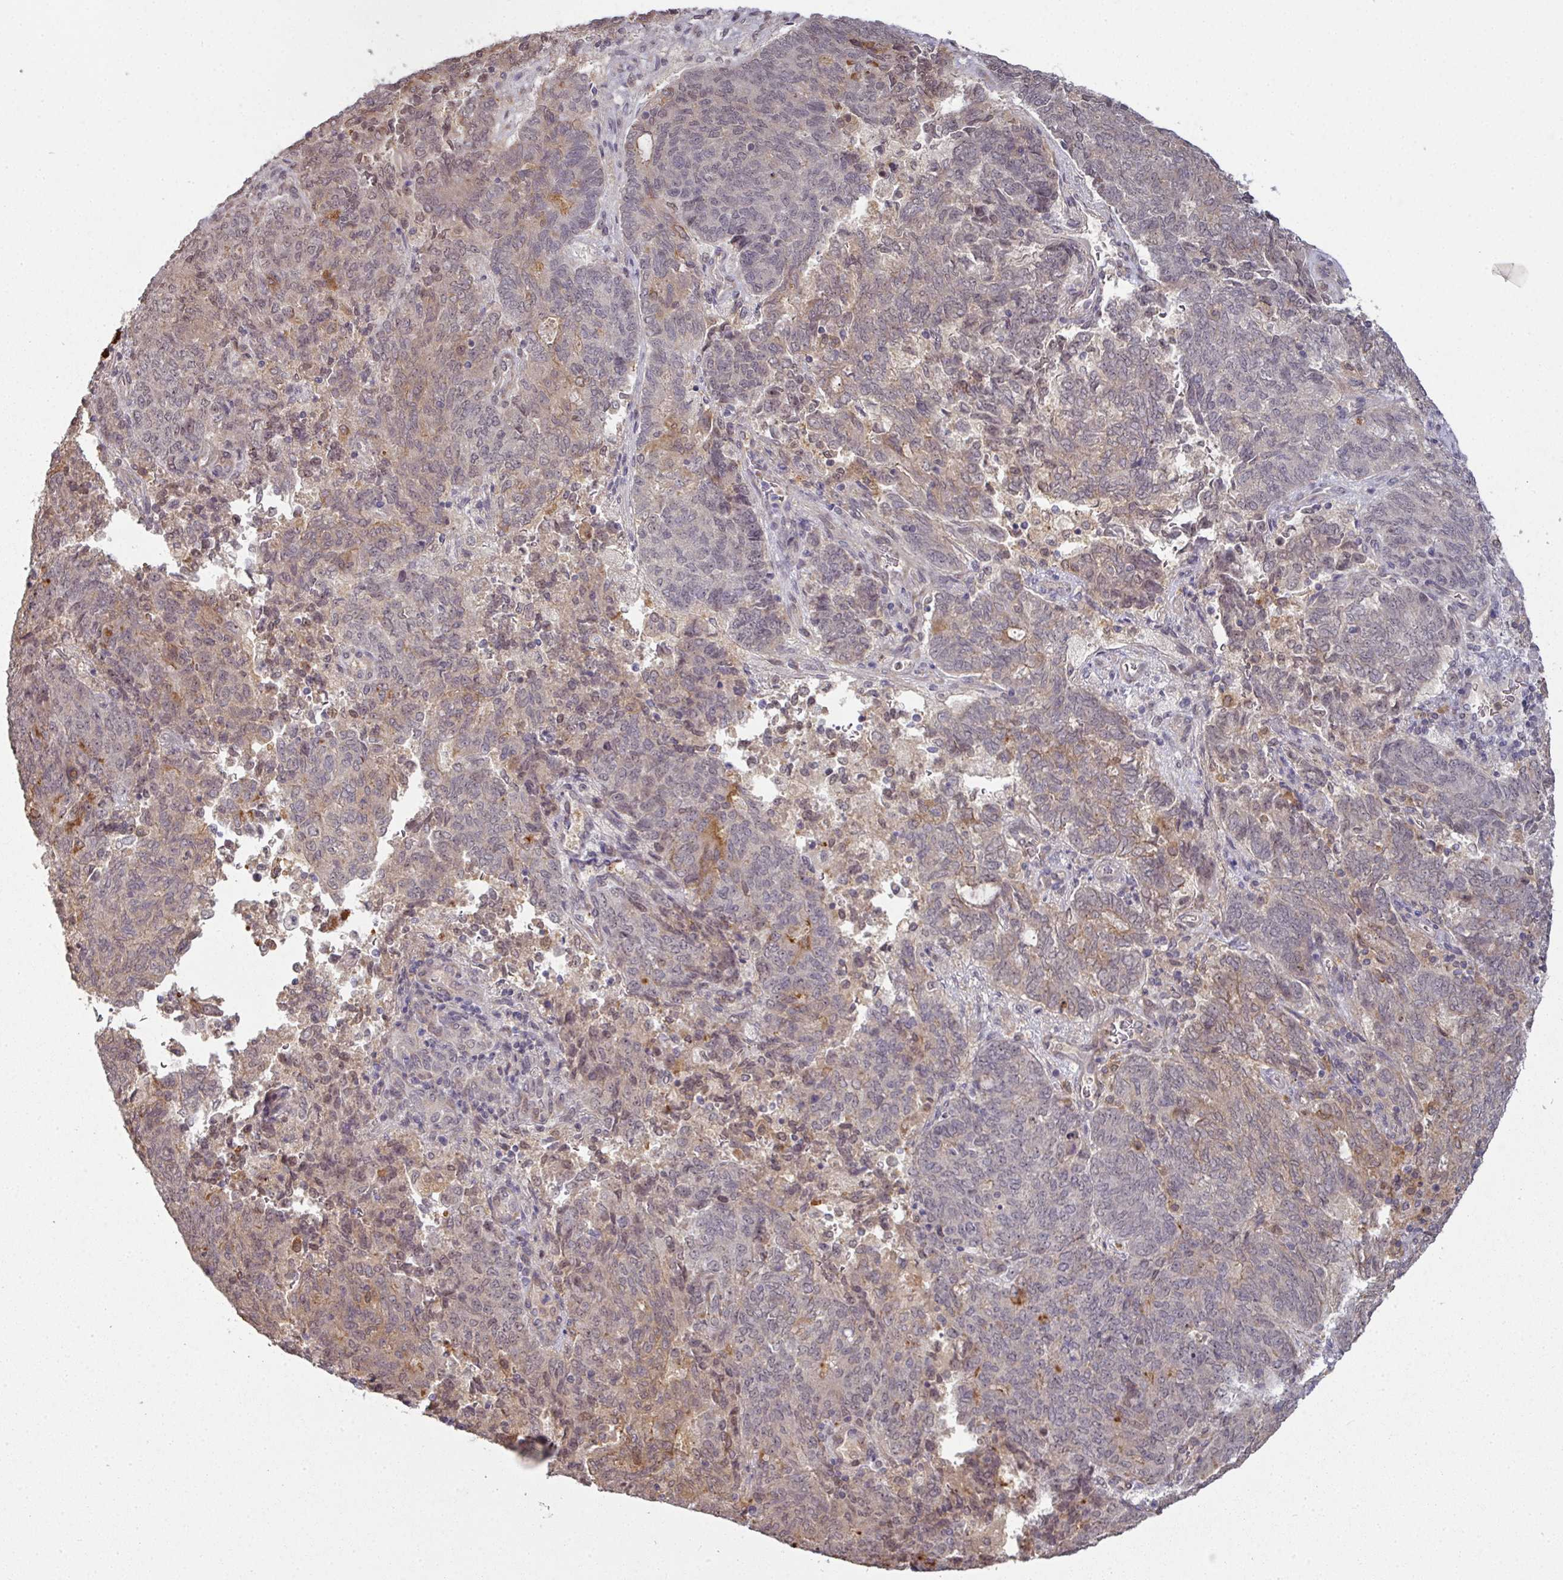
{"staining": {"intensity": "weak", "quantity": "<25%", "location": "cytoplasmic/membranous"}, "tissue": "endometrial cancer", "cell_type": "Tumor cells", "image_type": "cancer", "snomed": [{"axis": "morphology", "description": "Adenocarcinoma, NOS"}, {"axis": "topography", "description": "Endometrium"}], "caption": "There is no significant expression in tumor cells of endometrial cancer.", "gene": "GTF2H3", "patient": {"sex": "female", "age": 80}}